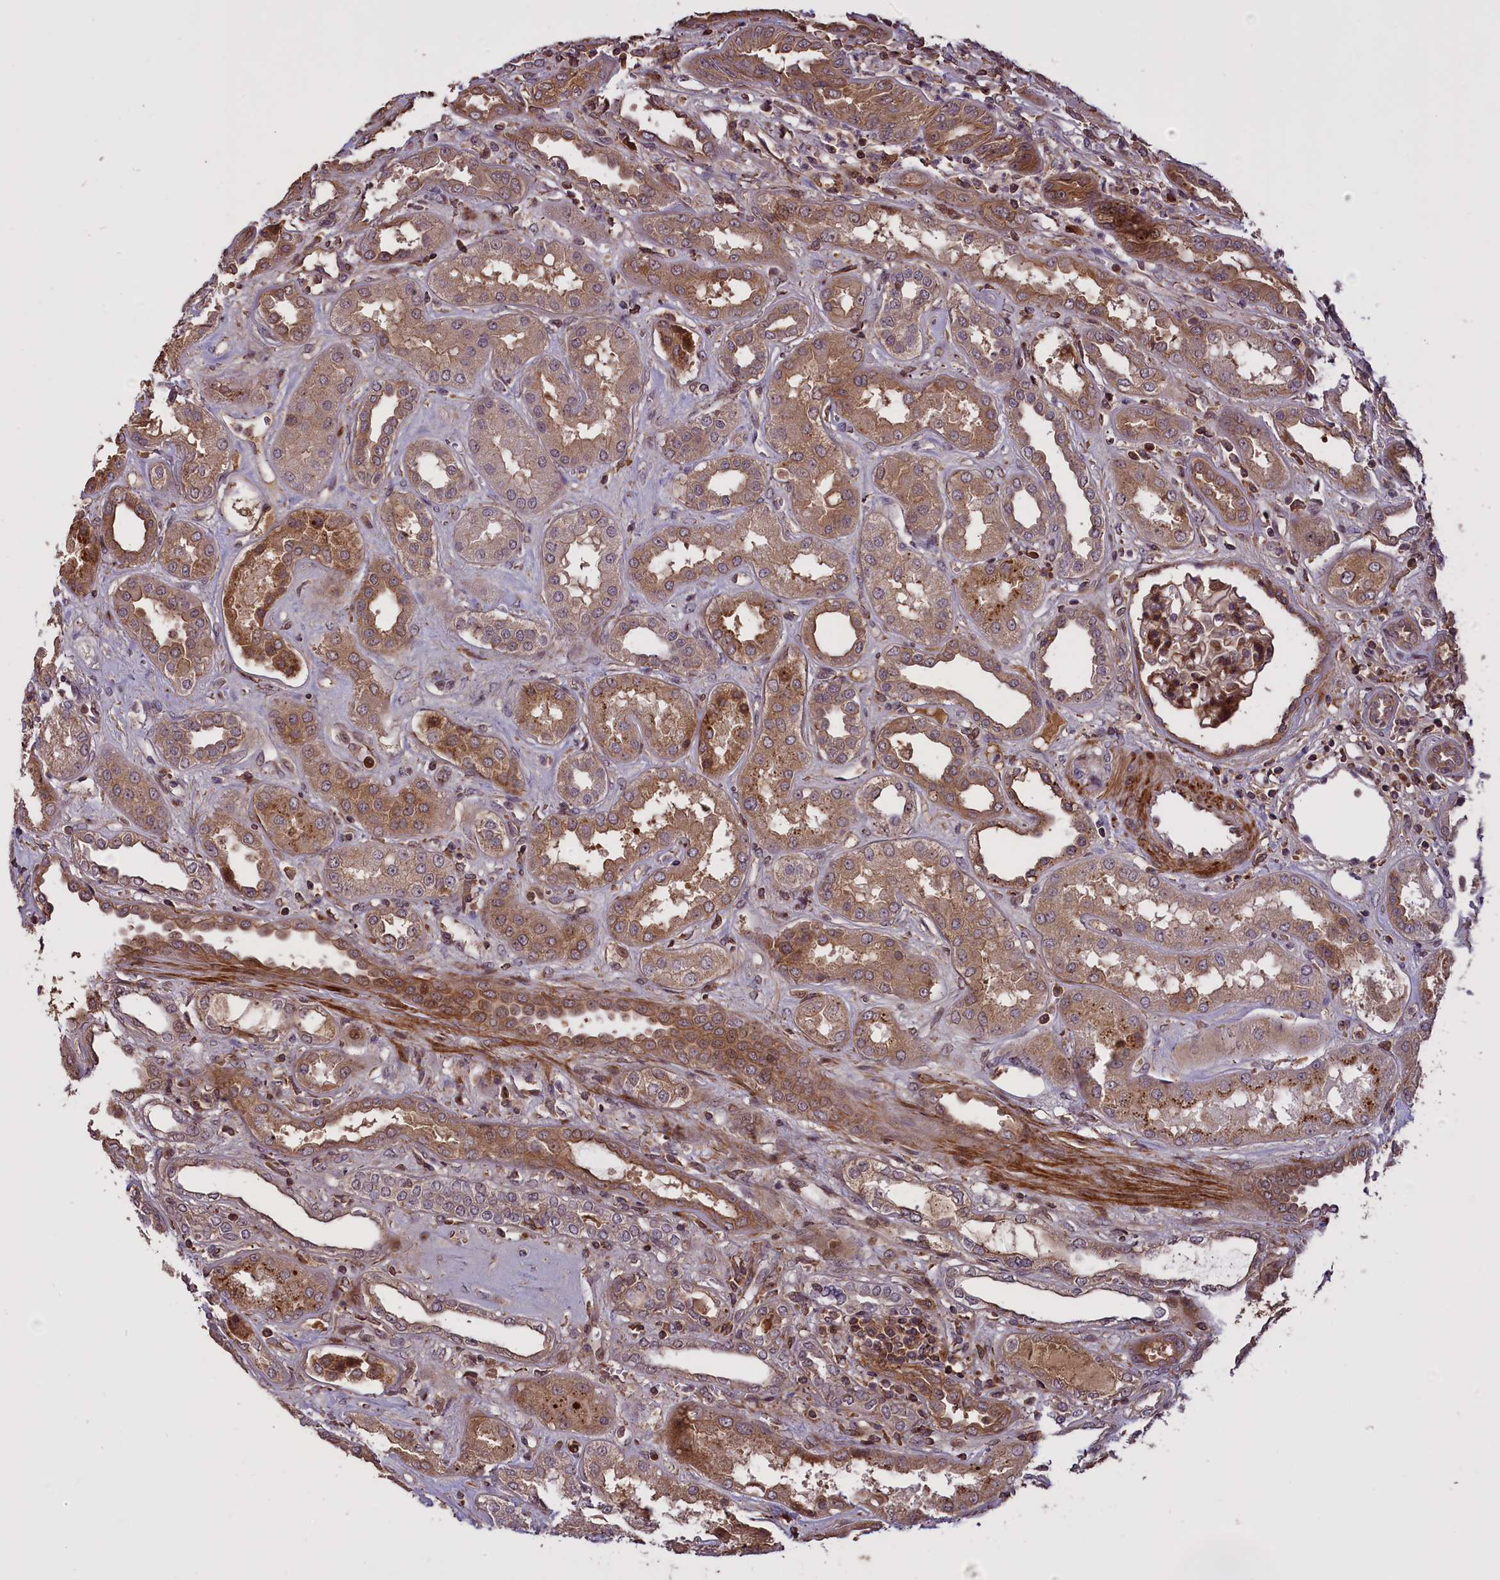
{"staining": {"intensity": "moderate", "quantity": ">75%", "location": "cytoplasmic/membranous"}, "tissue": "kidney", "cell_type": "Cells in glomeruli", "image_type": "normal", "snomed": [{"axis": "morphology", "description": "Normal tissue, NOS"}, {"axis": "topography", "description": "Kidney"}], "caption": "High-magnification brightfield microscopy of benign kidney stained with DAB (brown) and counterstained with hematoxylin (blue). cells in glomeruli exhibit moderate cytoplasmic/membranous expression is appreciated in approximately>75% of cells. The protein of interest is shown in brown color, while the nuclei are stained blue.", "gene": "ENHO", "patient": {"sex": "male", "age": 59}}